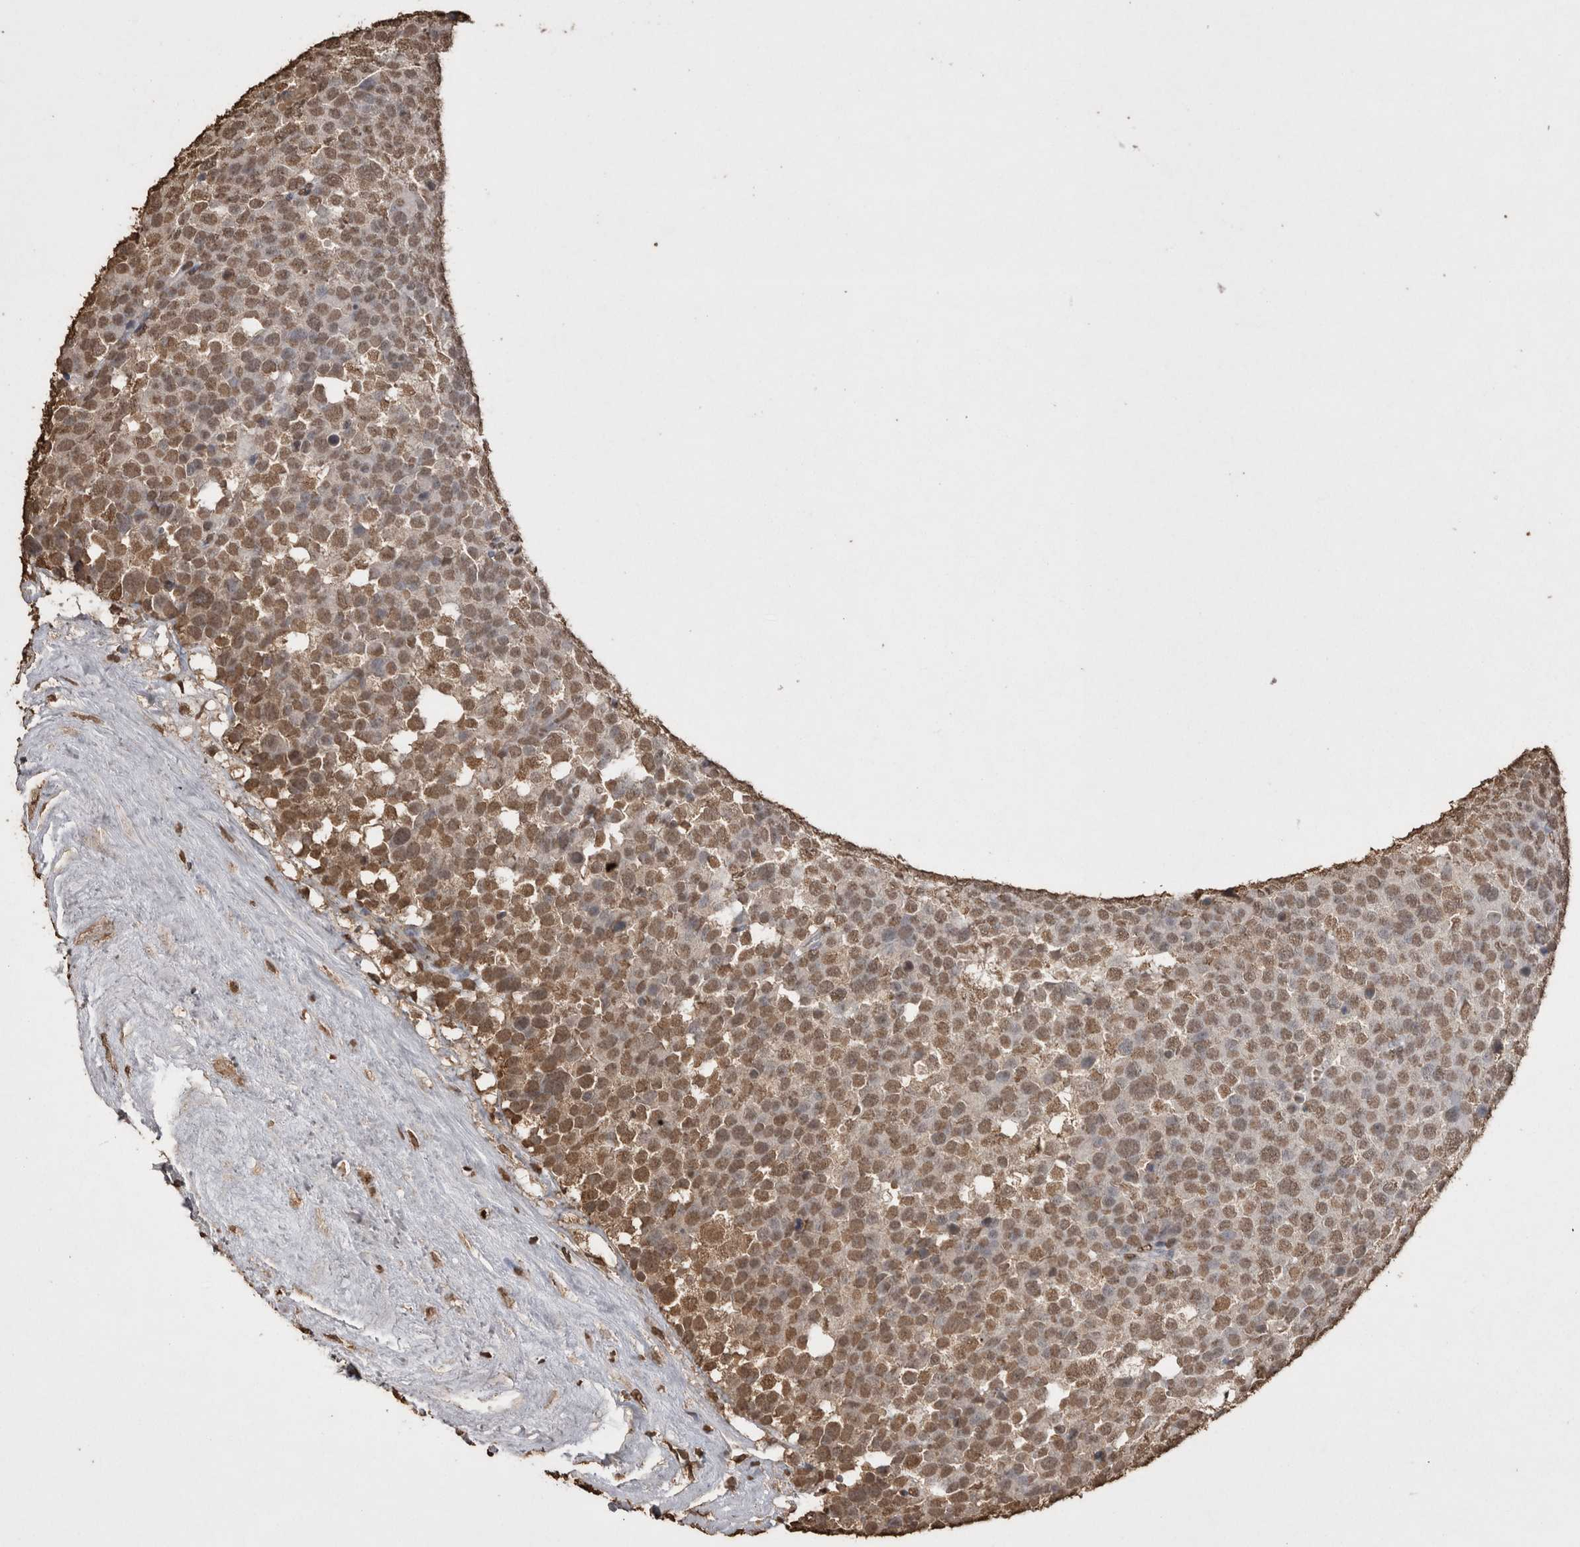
{"staining": {"intensity": "moderate", "quantity": ">75%", "location": "nuclear"}, "tissue": "testis cancer", "cell_type": "Tumor cells", "image_type": "cancer", "snomed": [{"axis": "morphology", "description": "Seminoma, NOS"}, {"axis": "topography", "description": "Testis"}], "caption": "A micrograph showing moderate nuclear expression in about >75% of tumor cells in testis seminoma, as visualized by brown immunohistochemical staining.", "gene": "POU5F1", "patient": {"sex": "male", "age": 71}}